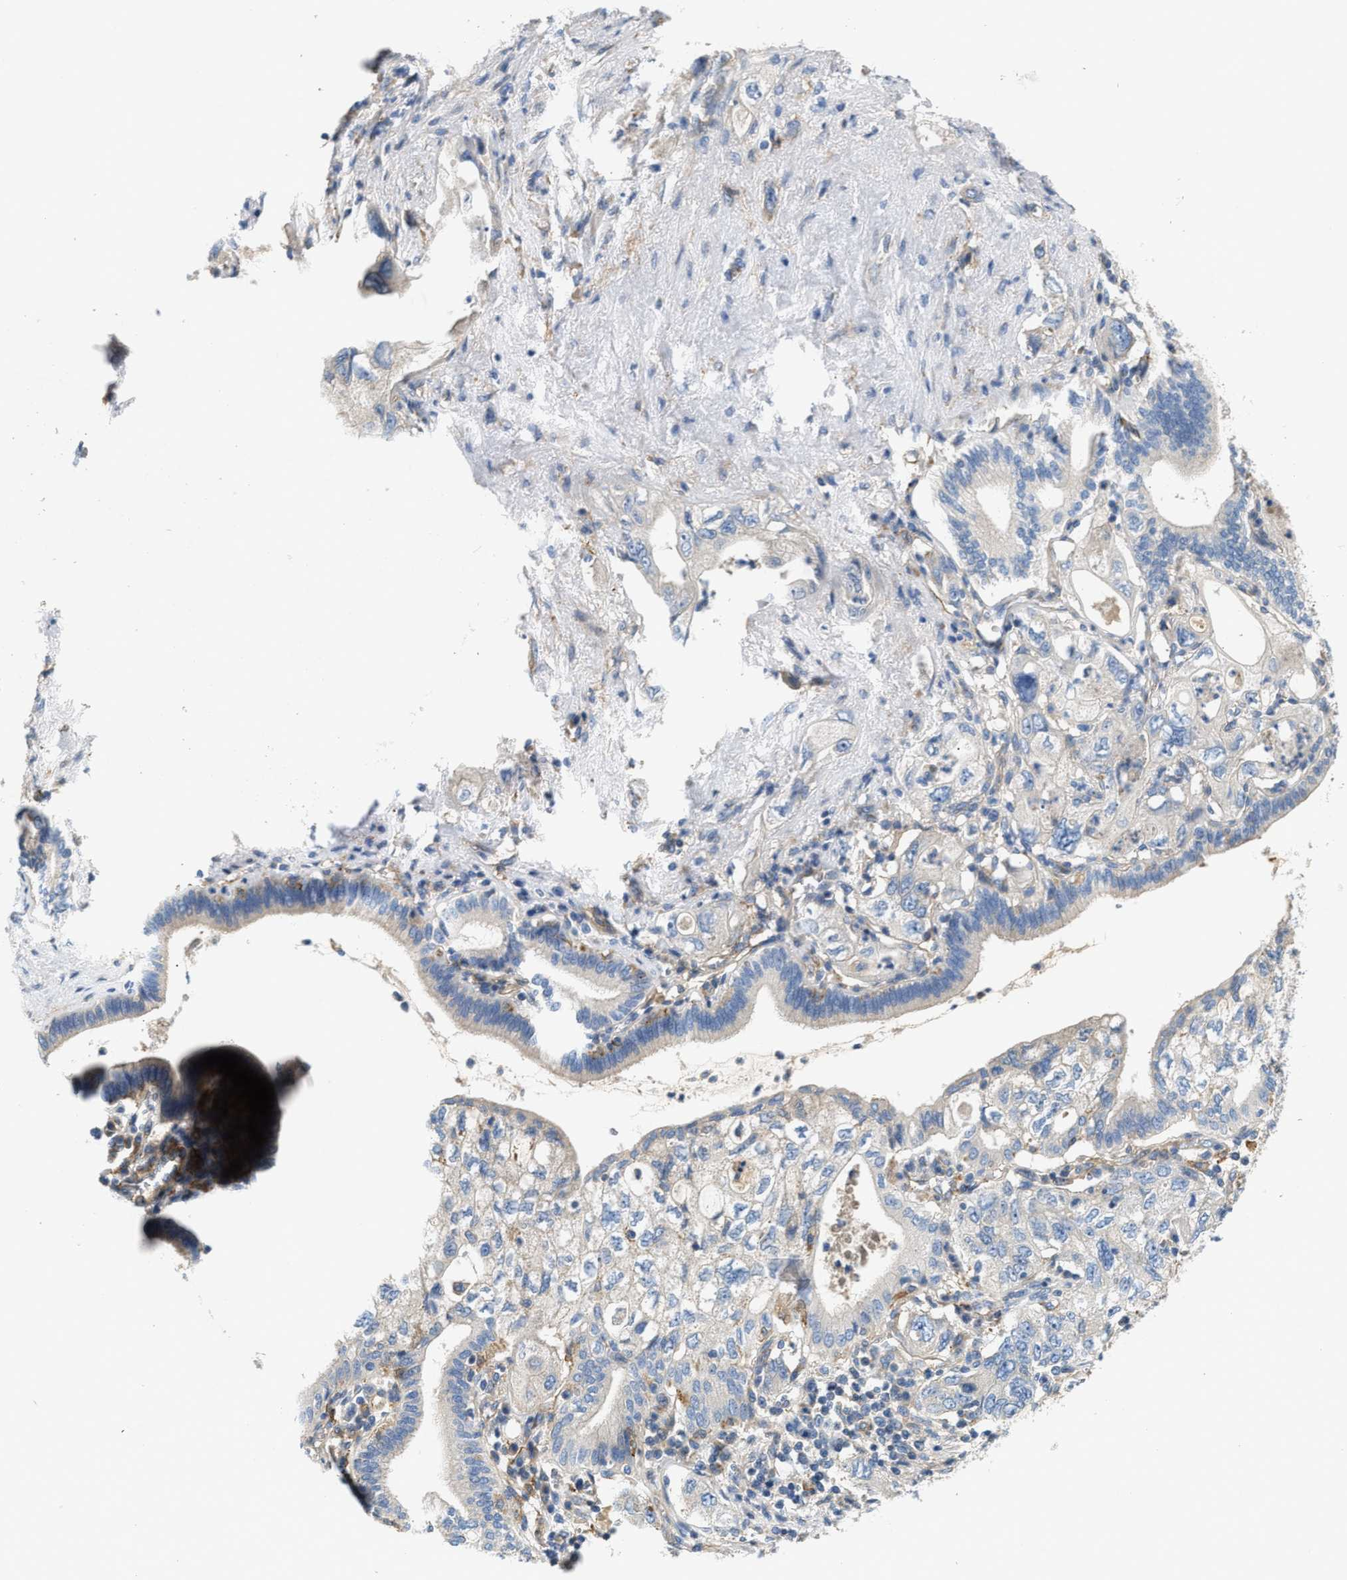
{"staining": {"intensity": "negative", "quantity": "none", "location": "none"}, "tissue": "pancreatic cancer", "cell_type": "Tumor cells", "image_type": "cancer", "snomed": [{"axis": "morphology", "description": "Adenocarcinoma, NOS"}, {"axis": "topography", "description": "Pancreas"}], "caption": "A high-resolution photomicrograph shows immunohistochemistry (IHC) staining of pancreatic cancer, which displays no significant expression in tumor cells.", "gene": "NSUN7", "patient": {"sex": "female", "age": 73}}